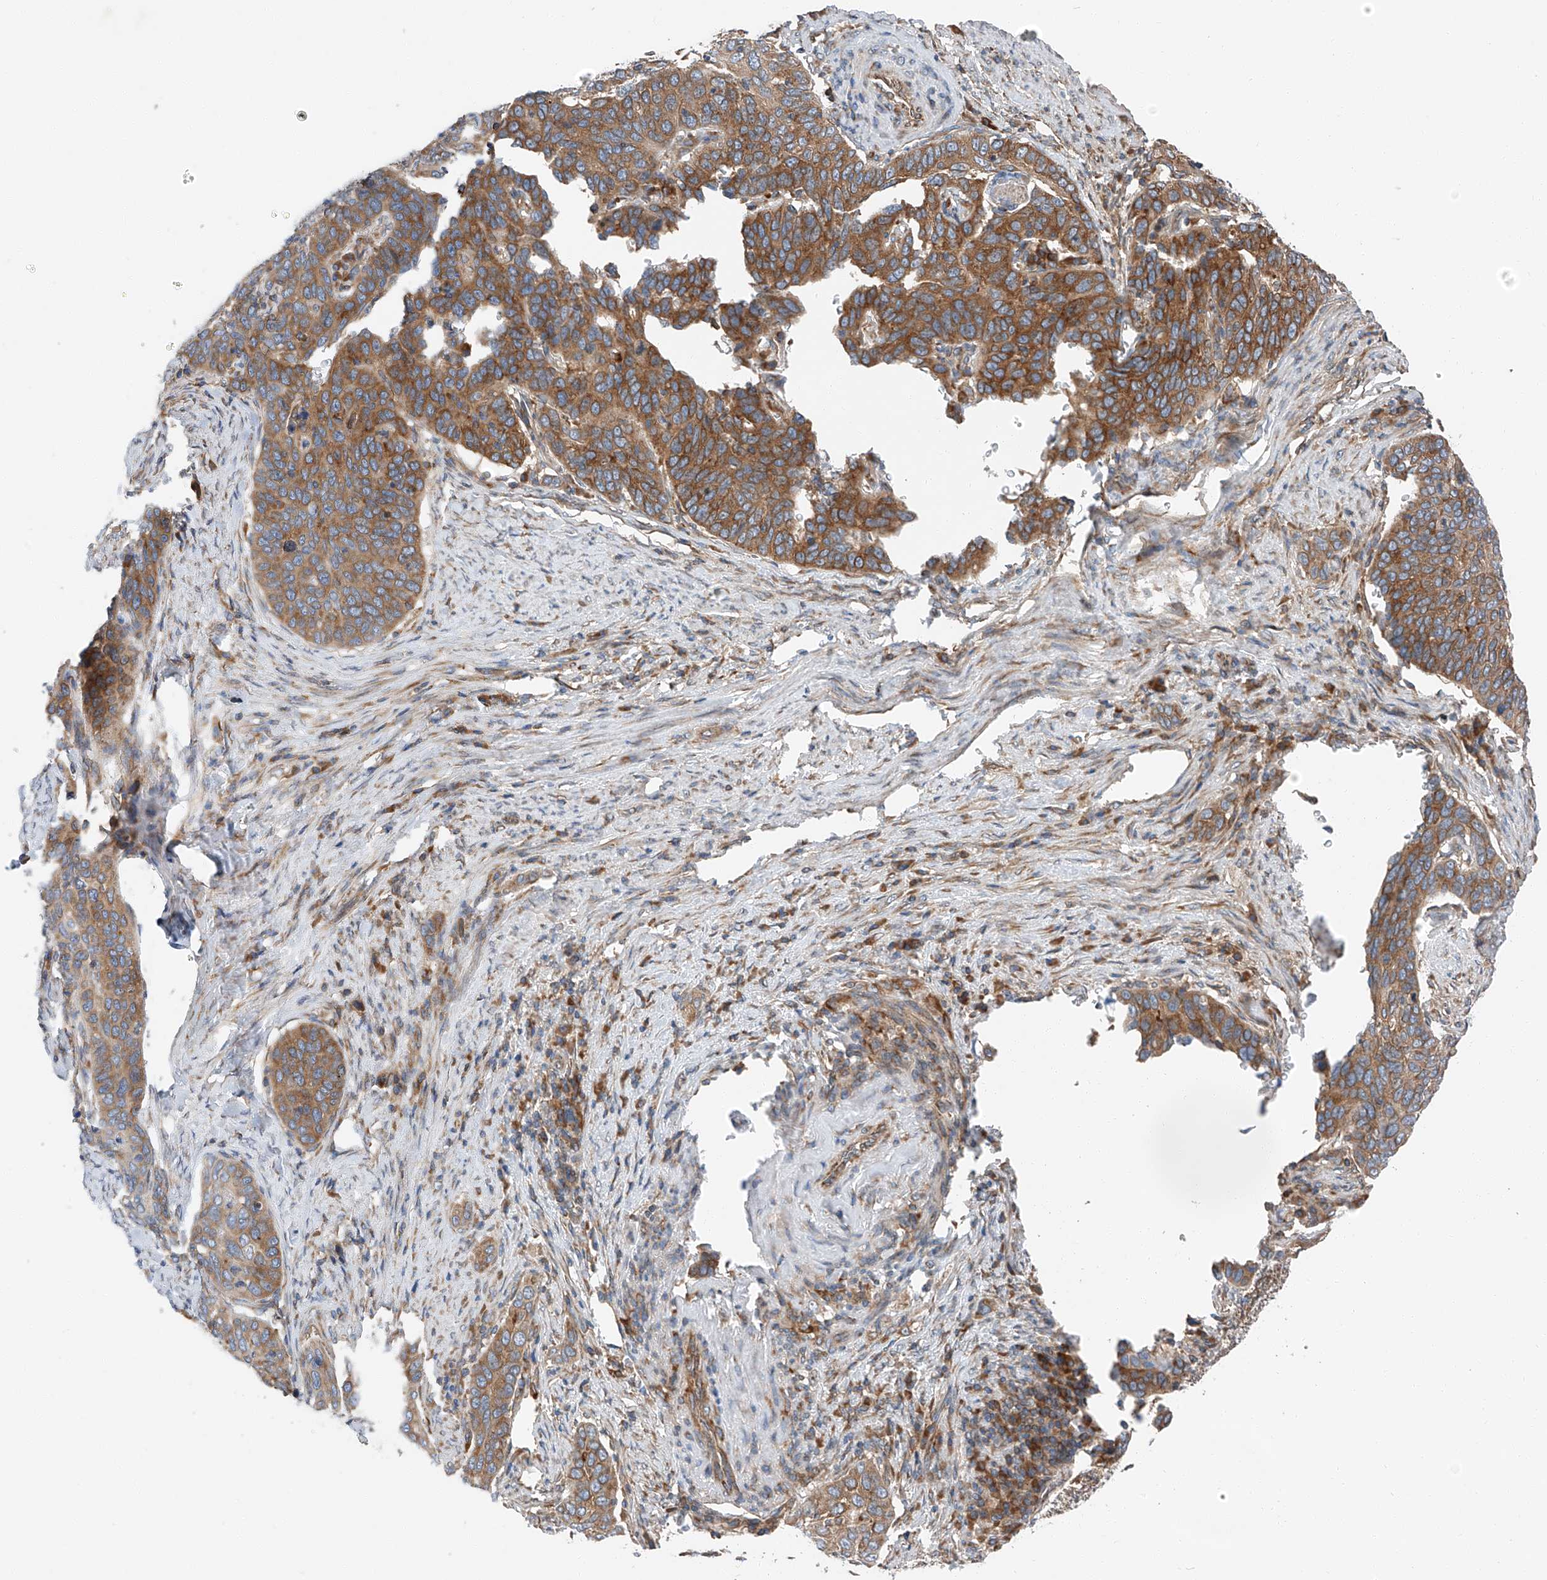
{"staining": {"intensity": "strong", "quantity": ">75%", "location": "cytoplasmic/membranous"}, "tissue": "cervical cancer", "cell_type": "Tumor cells", "image_type": "cancer", "snomed": [{"axis": "morphology", "description": "Squamous cell carcinoma, NOS"}, {"axis": "topography", "description": "Cervix"}], "caption": "The histopathology image demonstrates immunohistochemical staining of cervical squamous cell carcinoma. There is strong cytoplasmic/membranous positivity is present in about >75% of tumor cells.", "gene": "ZC3H15", "patient": {"sex": "female", "age": 60}}